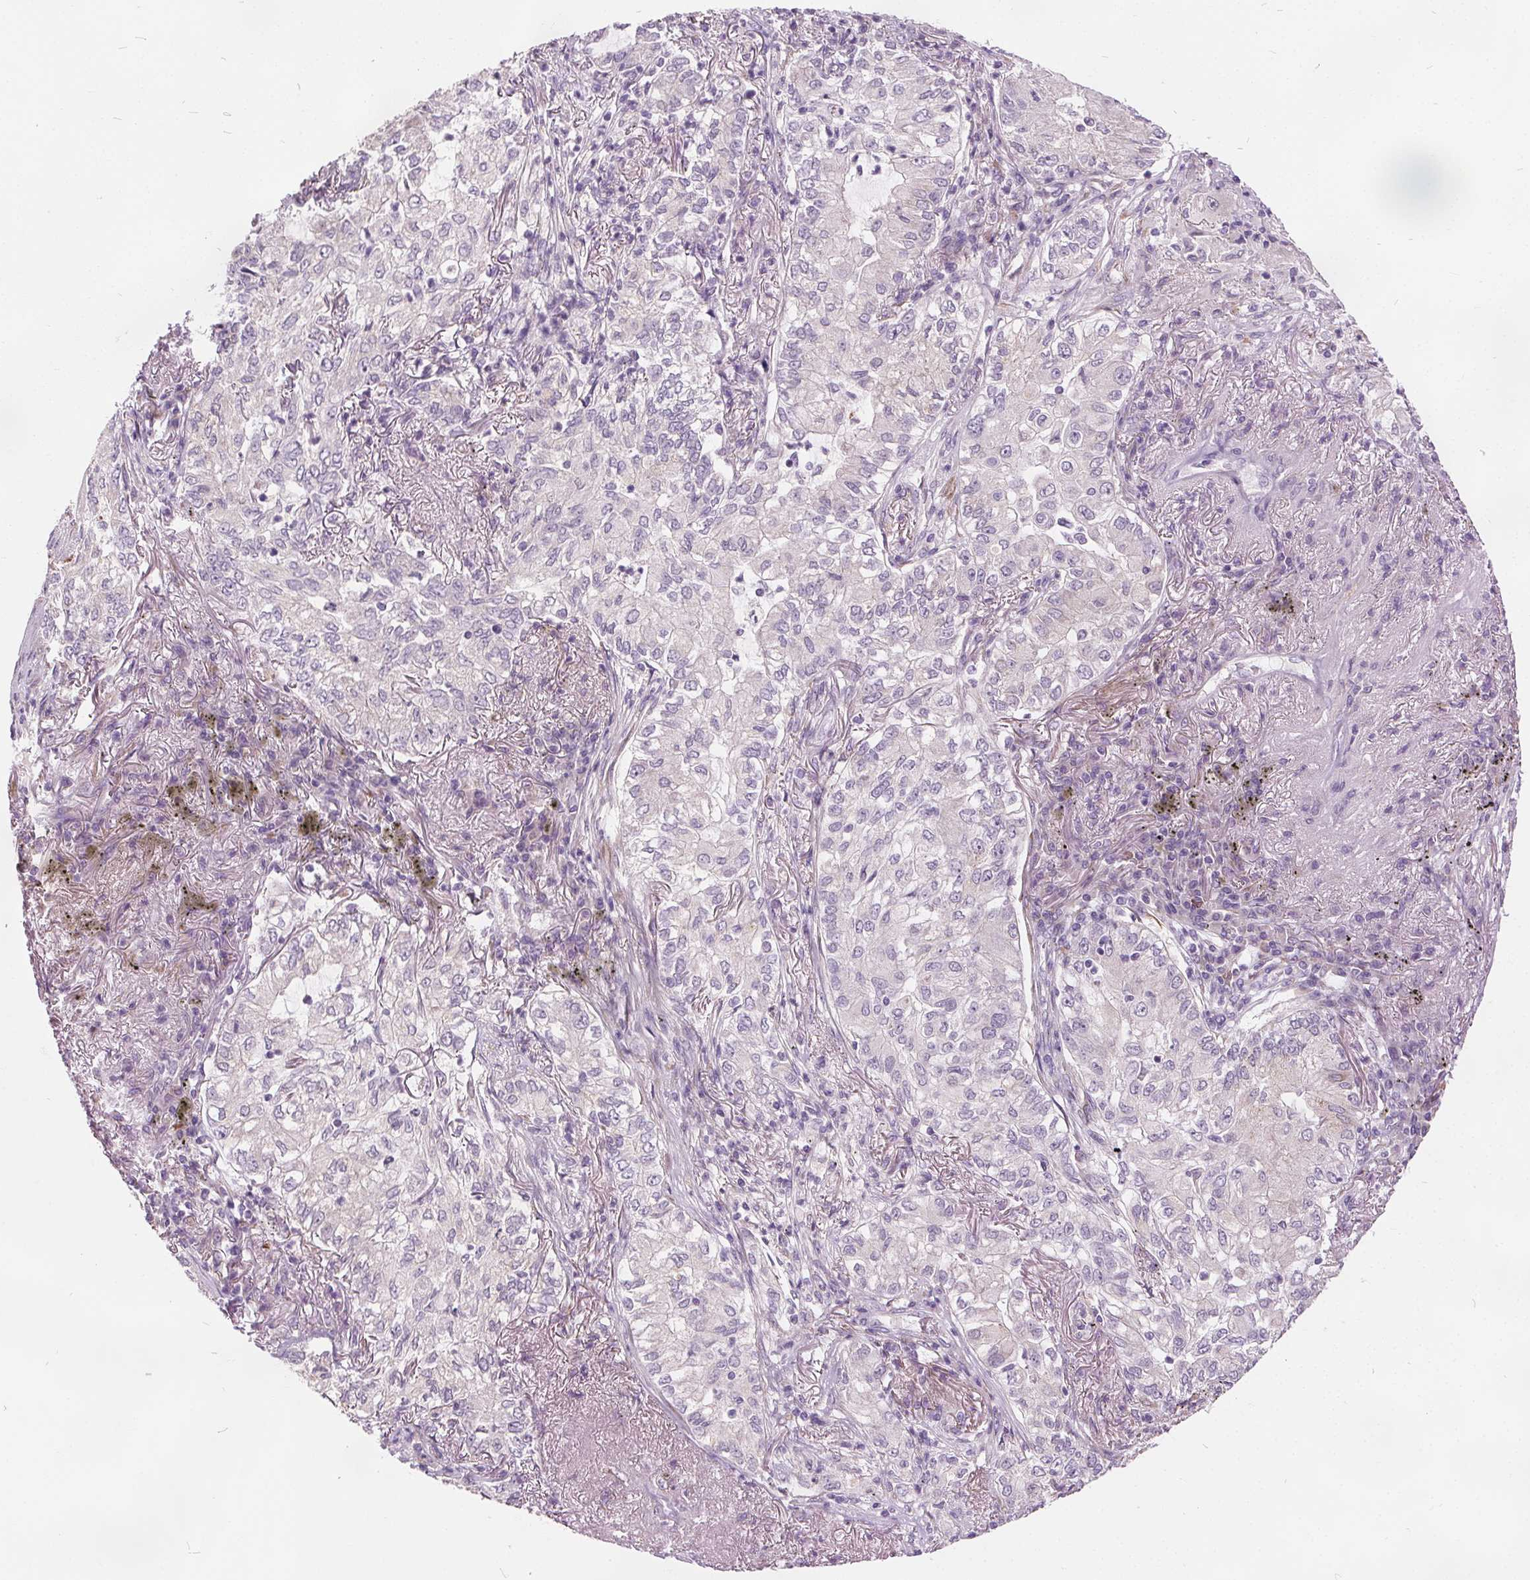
{"staining": {"intensity": "negative", "quantity": "none", "location": "none"}, "tissue": "lung cancer", "cell_type": "Tumor cells", "image_type": "cancer", "snomed": [{"axis": "morphology", "description": "Adenocarcinoma, NOS"}, {"axis": "topography", "description": "Lung"}], "caption": "The photomicrograph demonstrates no staining of tumor cells in lung cancer (adenocarcinoma). (DAB (3,3'-diaminobenzidine) immunohistochemistry (IHC) visualized using brightfield microscopy, high magnification).", "gene": "ACOX2", "patient": {"sex": "female", "age": 73}}